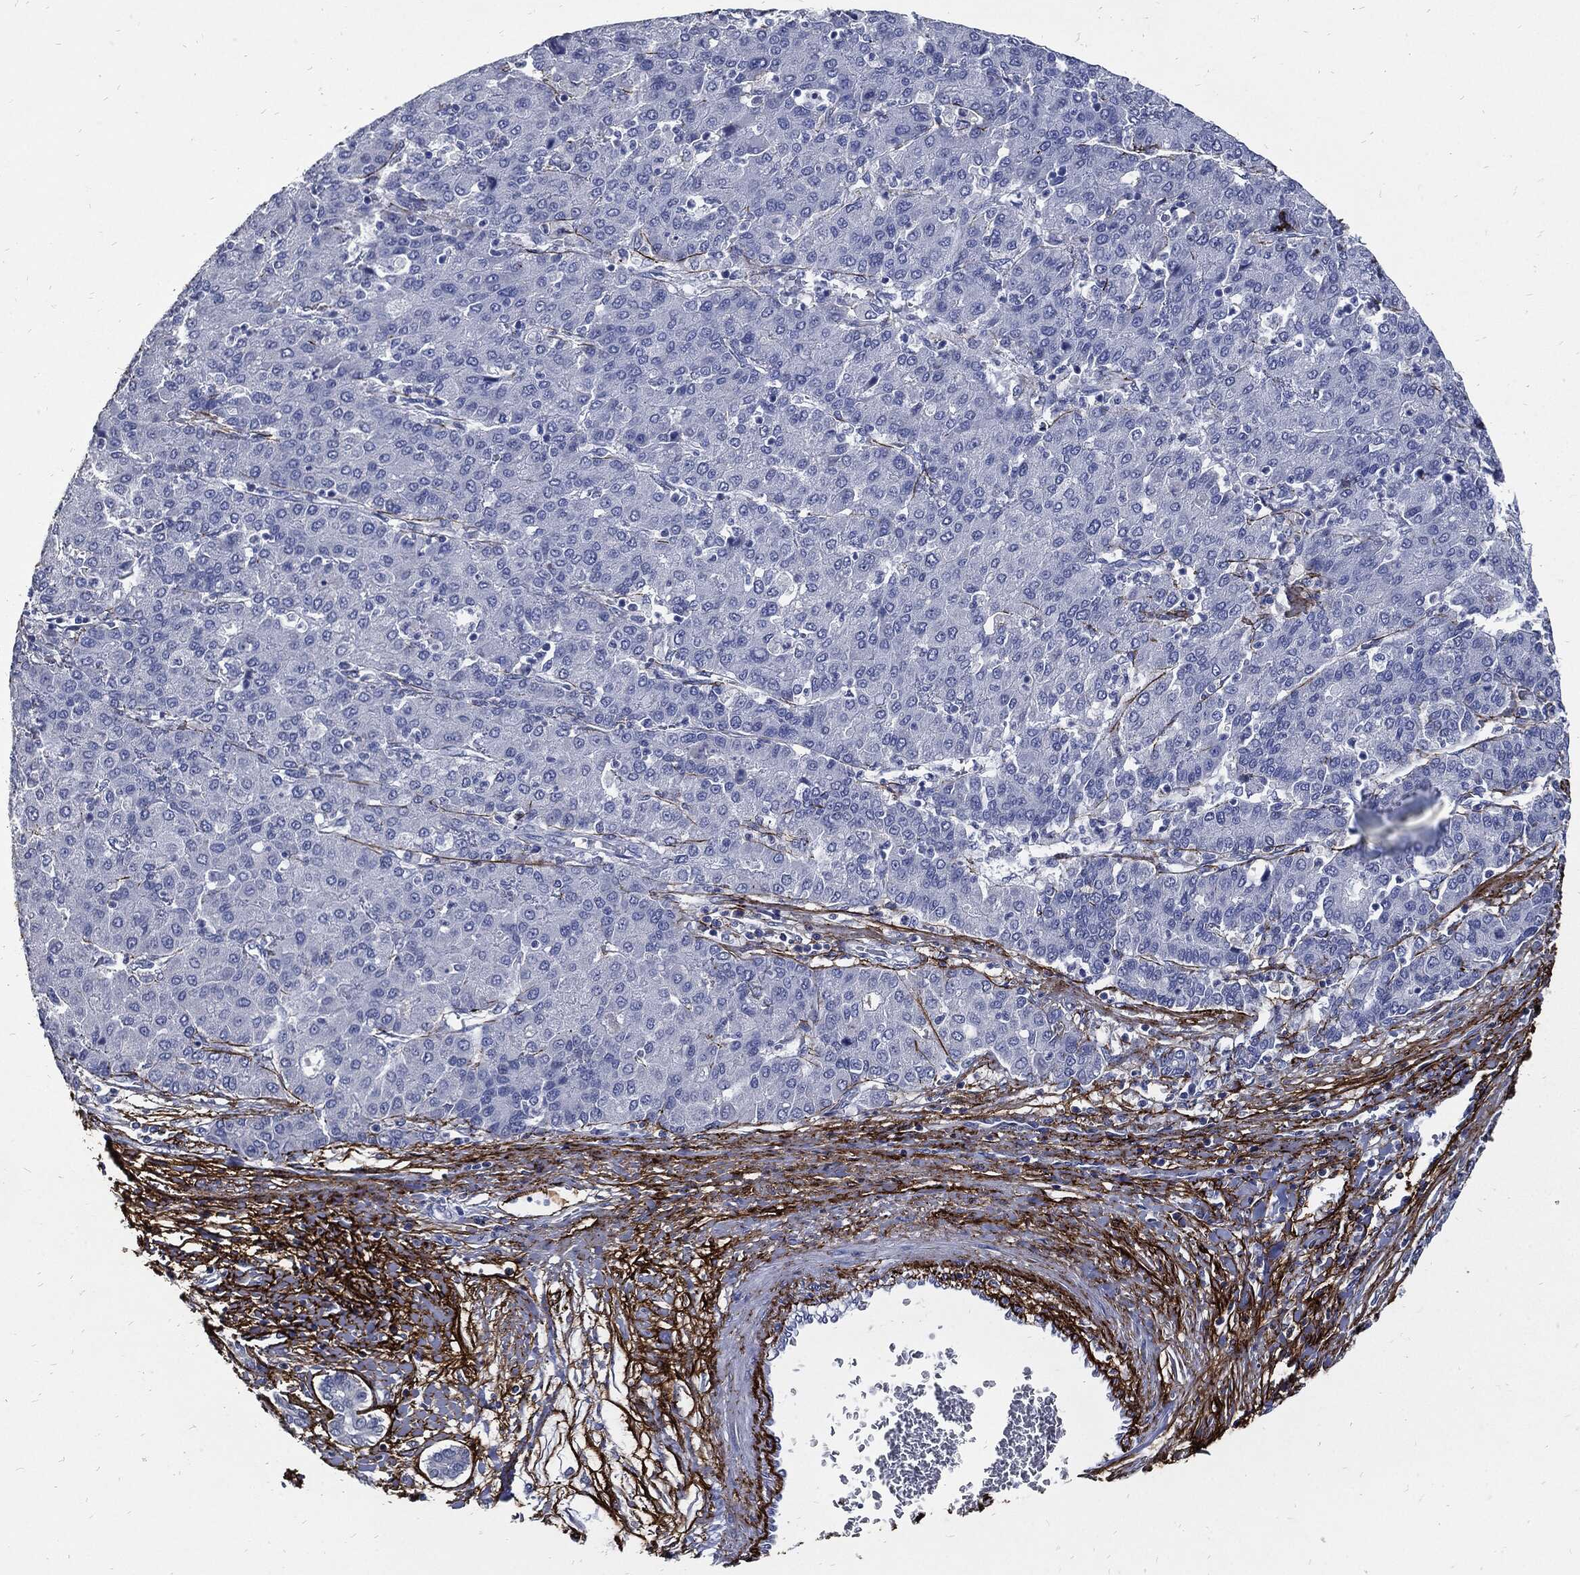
{"staining": {"intensity": "negative", "quantity": "none", "location": "none"}, "tissue": "liver cancer", "cell_type": "Tumor cells", "image_type": "cancer", "snomed": [{"axis": "morphology", "description": "Carcinoma, Hepatocellular, NOS"}, {"axis": "topography", "description": "Liver"}], "caption": "Liver cancer stained for a protein using immunohistochemistry (IHC) displays no positivity tumor cells.", "gene": "FBN1", "patient": {"sex": "male", "age": 65}}